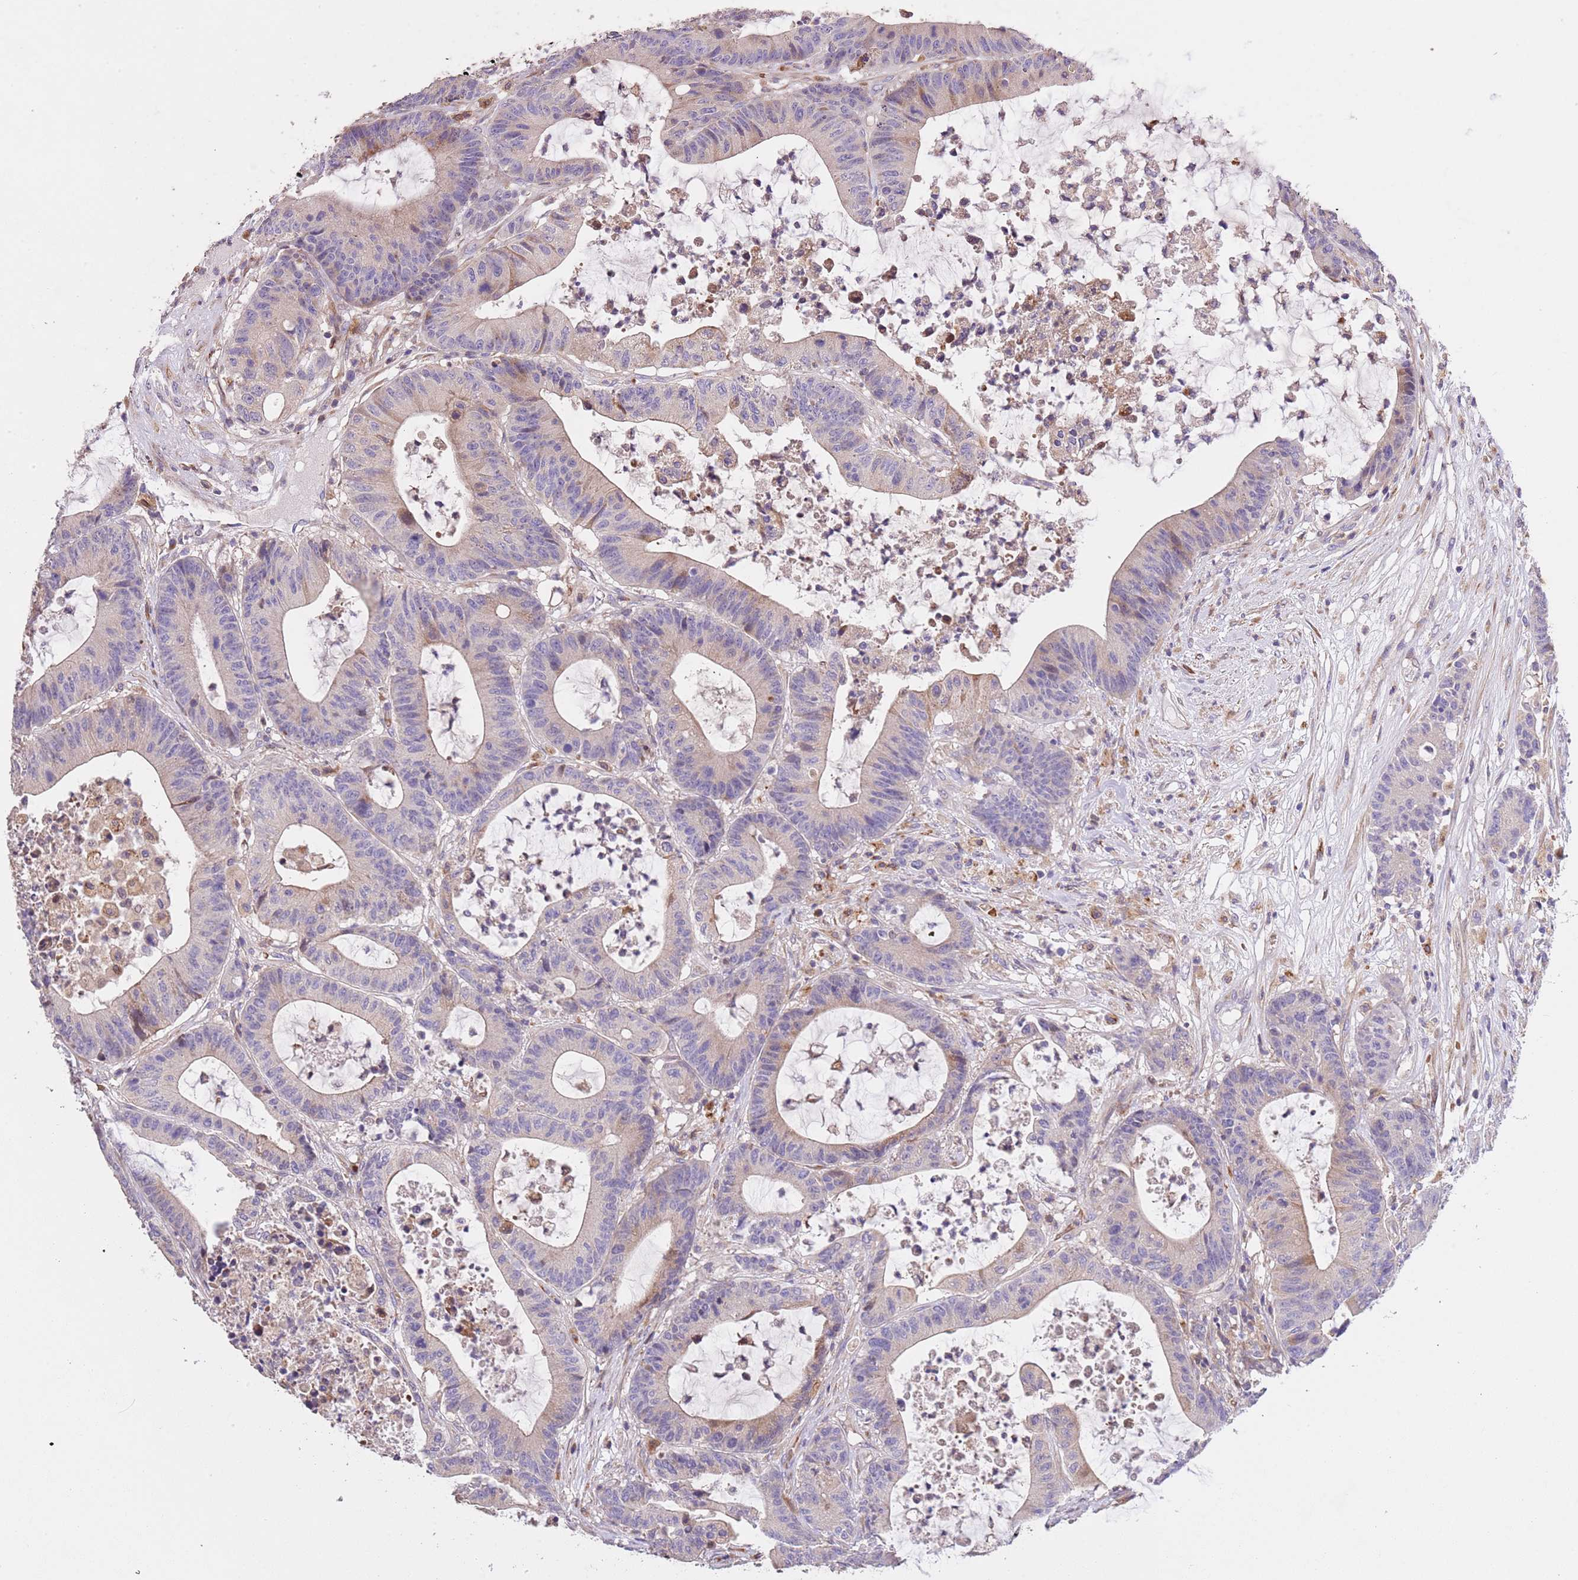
{"staining": {"intensity": "weak", "quantity": "<25%", "location": "cytoplasmic/membranous"}, "tissue": "colorectal cancer", "cell_type": "Tumor cells", "image_type": "cancer", "snomed": [{"axis": "morphology", "description": "Adenocarcinoma, NOS"}, {"axis": "topography", "description": "Colon"}], "caption": "DAB immunohistochemical staining of colorectal adenocarcinoma displays no significant positivity in tumor cells.", "gene": "PIGA", "patient": {"sex": "female", "age": 84}}